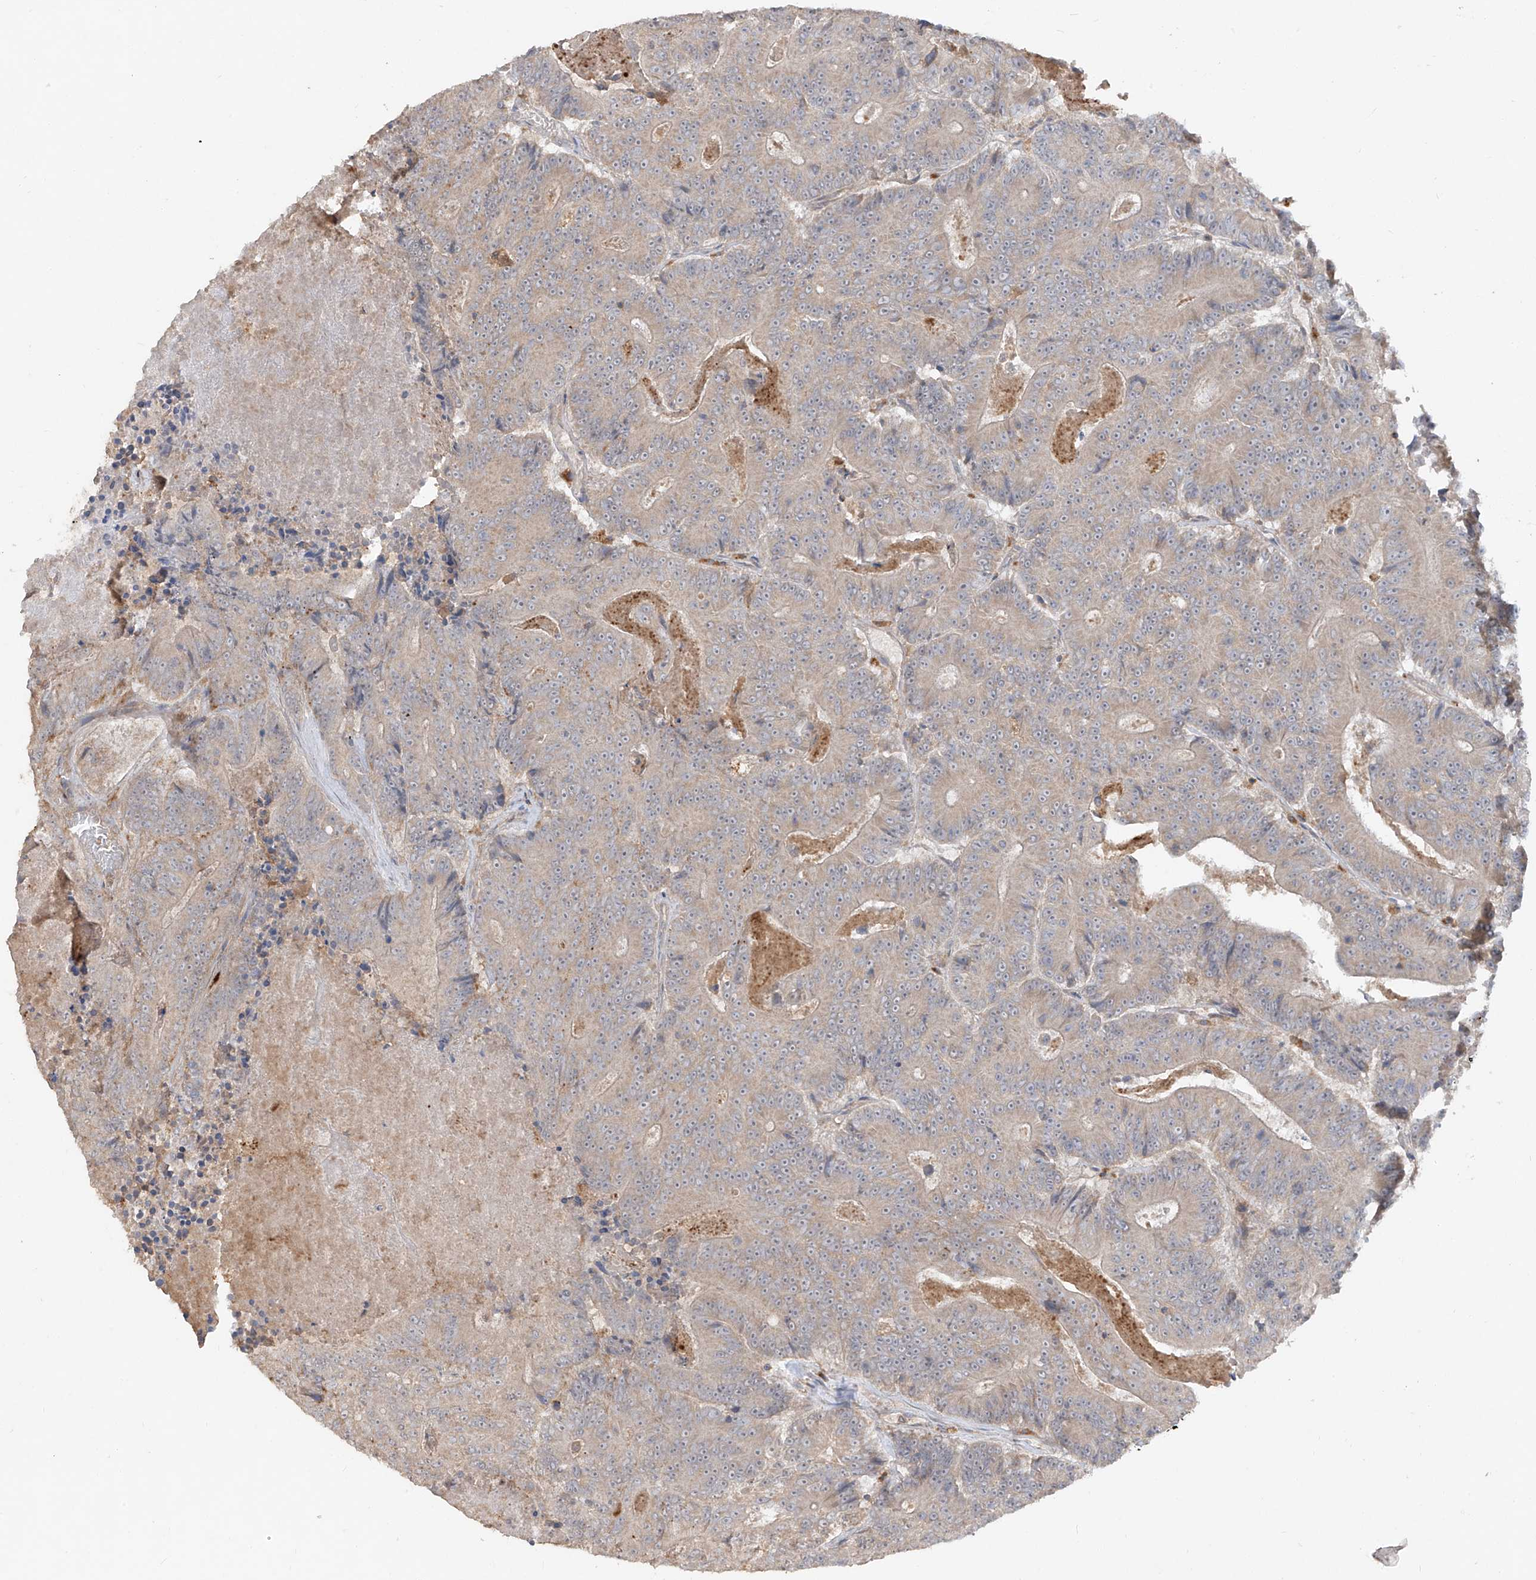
{"staining": {"intensity": "weak", "quantity": "25%-75%", "location": "cytoplasmic/membranous"}, "tissue": "colorectal cancer", "cell_type": "Tumor cells", "image_type": "cancer", "snomed": [{"axis": "morphology", "description": "Adenocarcinoma, NOS"}, {"axis": "topography", "description": "Colon"}], "caption": "A photomicrograph of colorectal cancer stained for a protein reveals weak cytoplasmic/membranous brown staining in tumor cells.", "gene": "LDAH", "patient": {"sex": "male", "age": 83}}